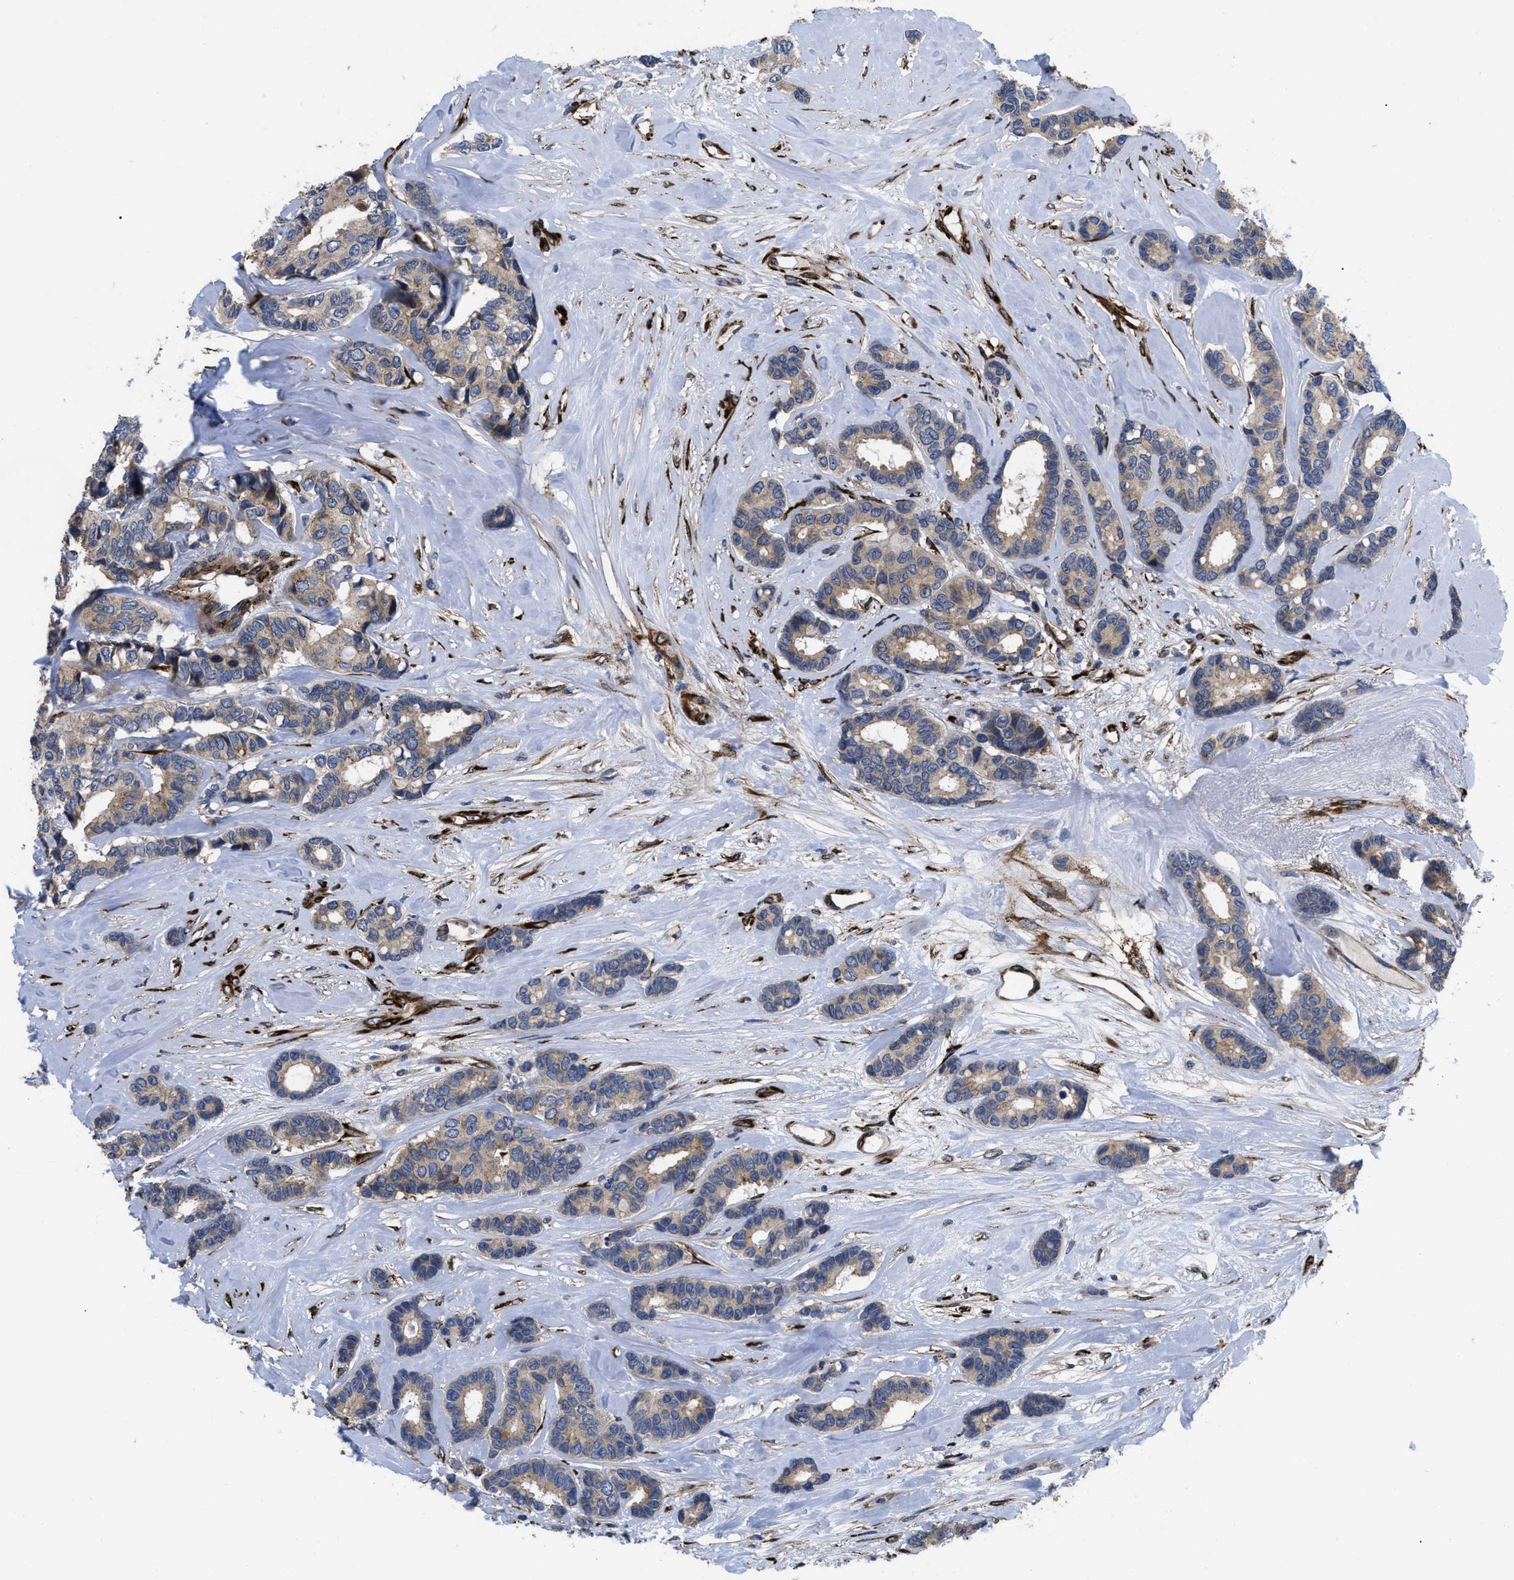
{"staining": {"intensity": "weak", "quantity": ">75%", "location": "cytoplasmic/membranous"}, "tissue": "breast cancer", "cell_type": "Tumor cells", "image_type": "cancer", "snomed": [{"axis": "morphology", "description": "Duct carcinoma"}, {"axis": "topography", "description": "Breast"}], "caption": "Breast cancer tissue demonstrates weak cytoplasmic/membranous positivity in approximately >75% of tumor cells, visualized by immunohistochemistry.", "gene": "SQLE", "patient": {"sex": "female", "age": 87}}